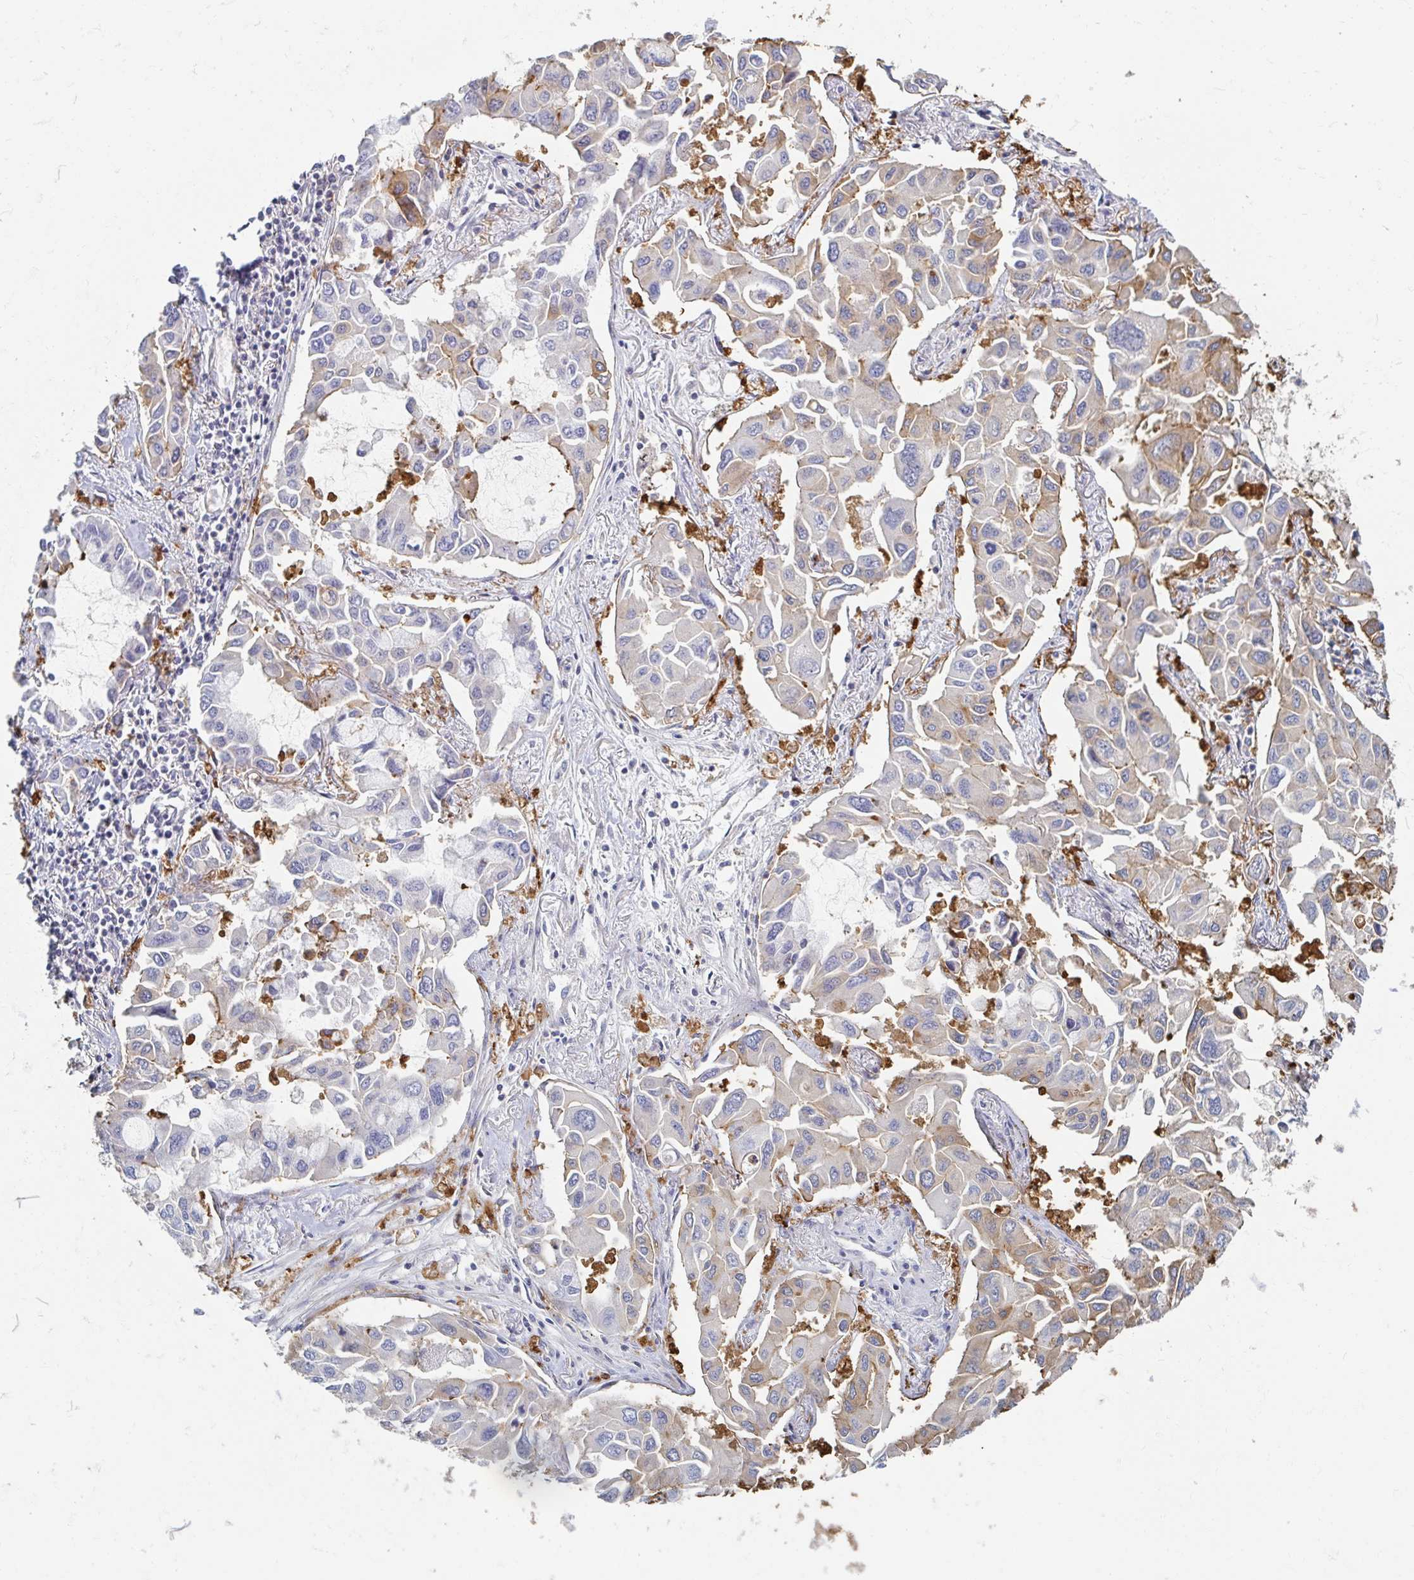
{"staining": {"intensity": "weak", "quantity": "25%-75%", "location": "cytoplasmic/membranous"}, "tissue": "lung cancer", "cell_type": "Tumor cells", "image_type": "cancer", "snomed": [{"axis": "morphology", "description": "Adenocarcinoma, NOS"}, {"axis": "topography", "description": "Lung"}], "caption": "Weak cytoplasmic/membranous expression for a protein is present in about 25%-75% of tumor cells of lung cancer (adenocarcinoma) using immunohistochemistry.", "gene": "MYLK2", "patient": {"sex": "male", "age": 64}}